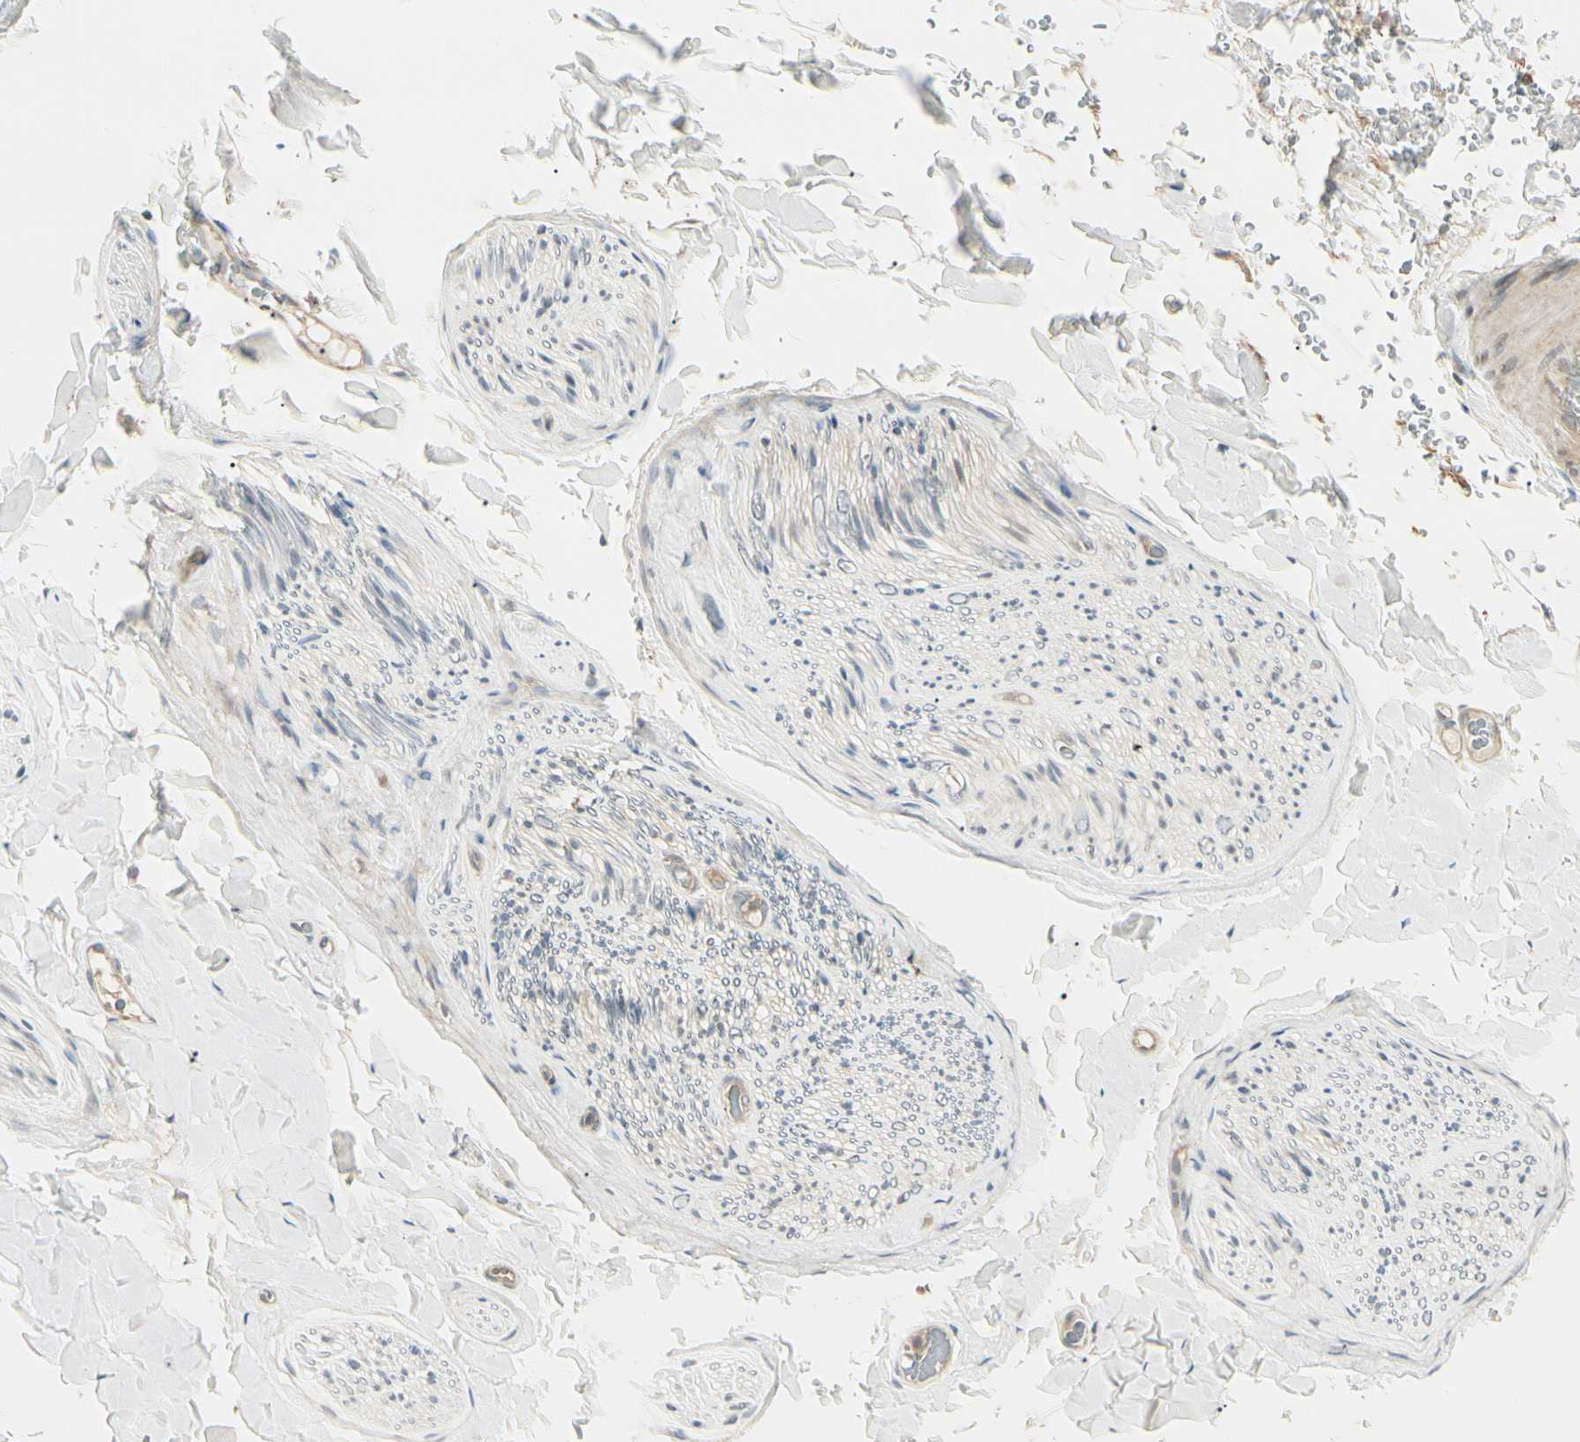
{"staining": {"intensity": "negative", "quantity": "none", "location": "none"}, "tissue": "adipose tissue", "cell_type": "Adipocytes", "image_type": "normal", "snomed": [{"axis": "morphology", "description": "Normal tissue, NOS"}, {"axis": "topography", "description": "Peripheral nerve tissue"}], "caption": "DAB (3,3'-diaminobenzidine) immunohistochemical staining of normal human adipose tissue reveals no significant expression in adipocytes. (DAB immunohistochemistry, high magnification).", "gene": "F2R", "patient": {"sex": "male", "age": 70}}